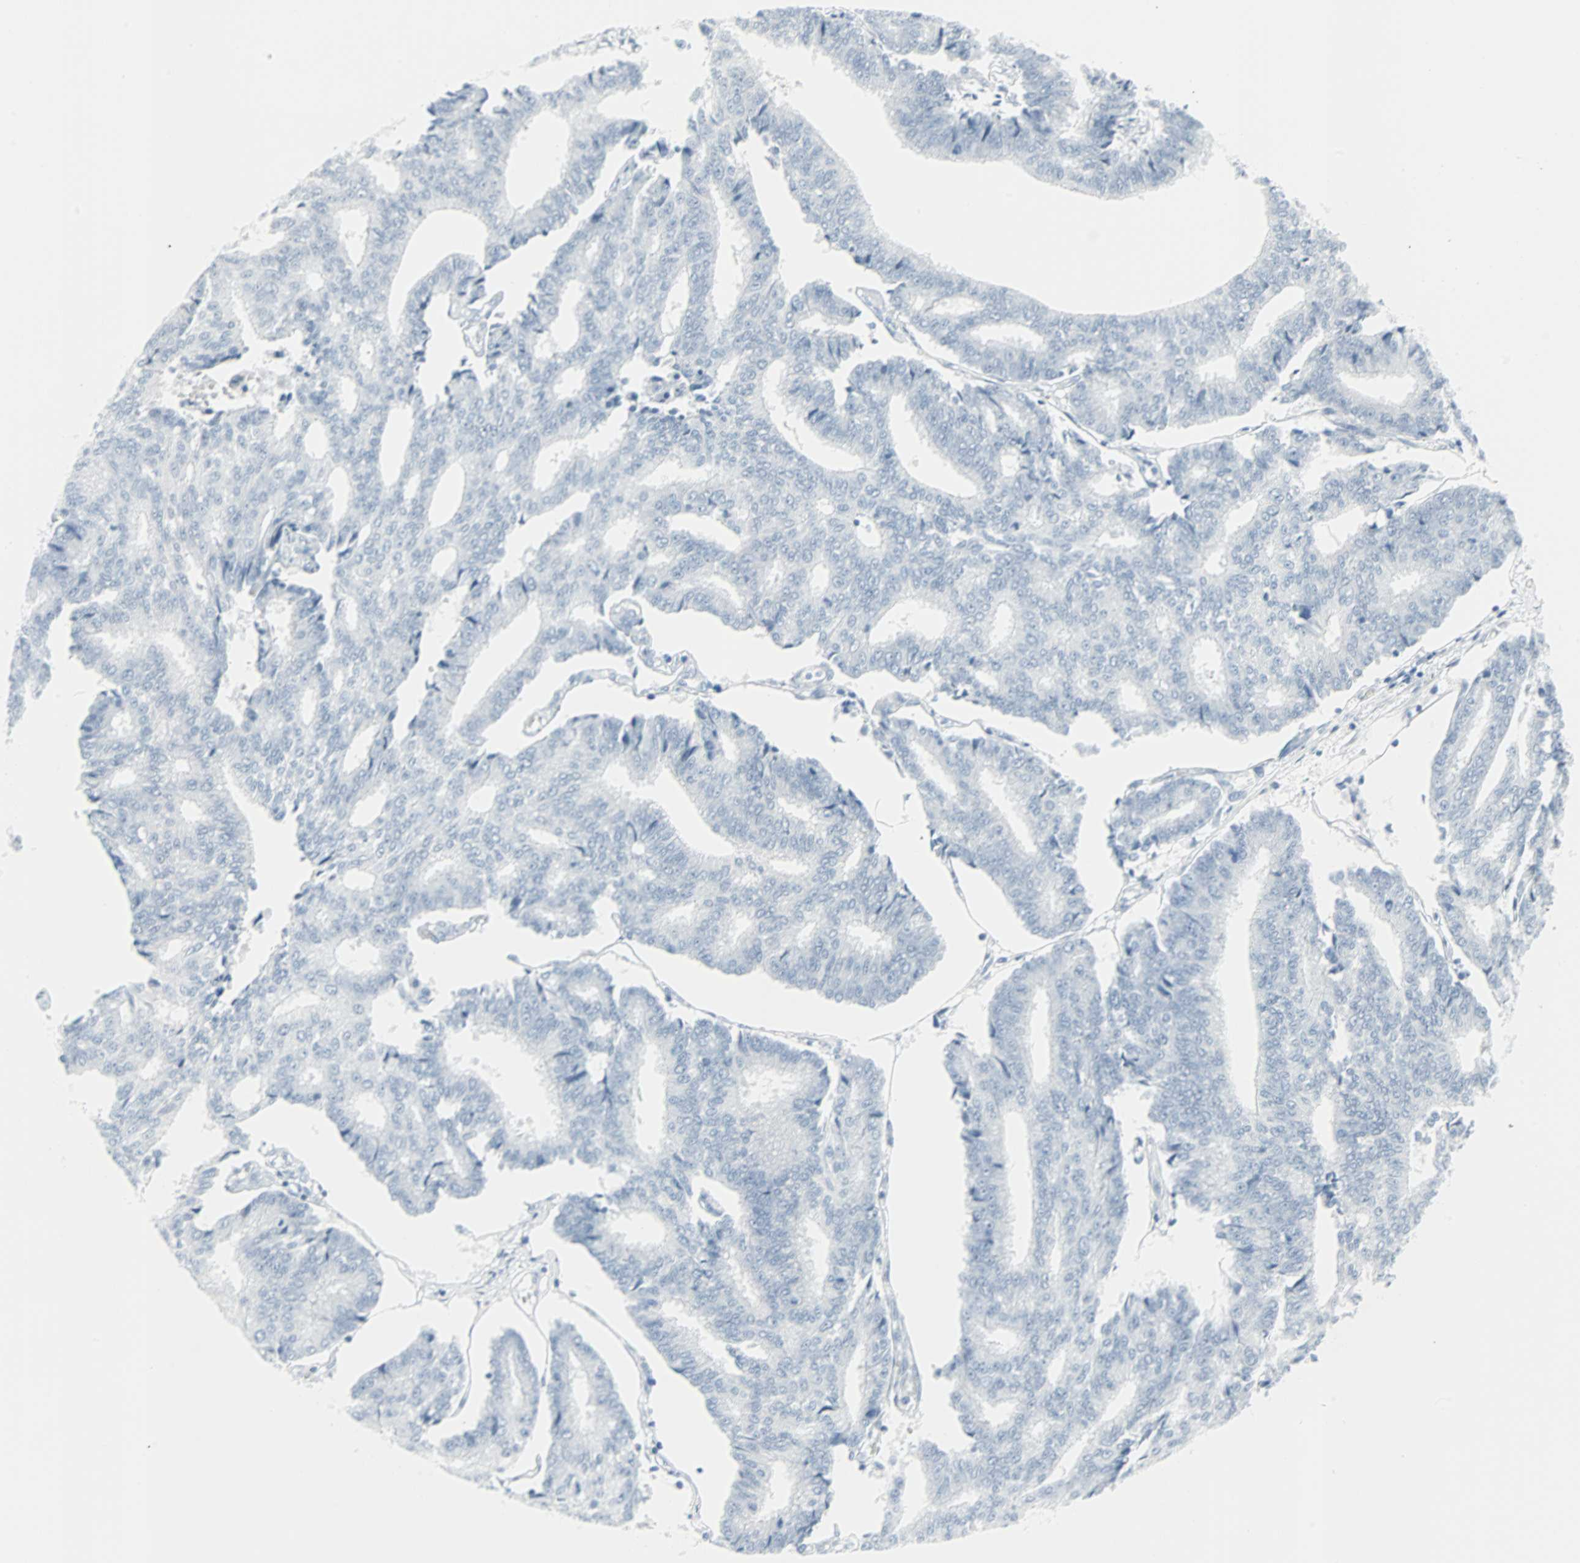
{"staining": {"intensity": "negative", "quantity": "none", "location": "none"}, "tissue": "prostate cancer", "cell_type": "Tumor cells", "image_type": "cancer", "snomed": [{"axis": "morphology", "description": "Adenocarcinoma, High grade"}, {"axis": "topography", "description": "Prostate"}], "caption": "The immunohistochemistry histopathology image has no significant staining in tumor cells of prostate high-grade adenocarcinoma tissue. Brightfield microscopy of immunohistochemistry stained with DAB (brown) and hematoxylin (blue), captured at high magnification.", "gene": "LANCL3", "patient": {"sex": "male", "age": 55}}